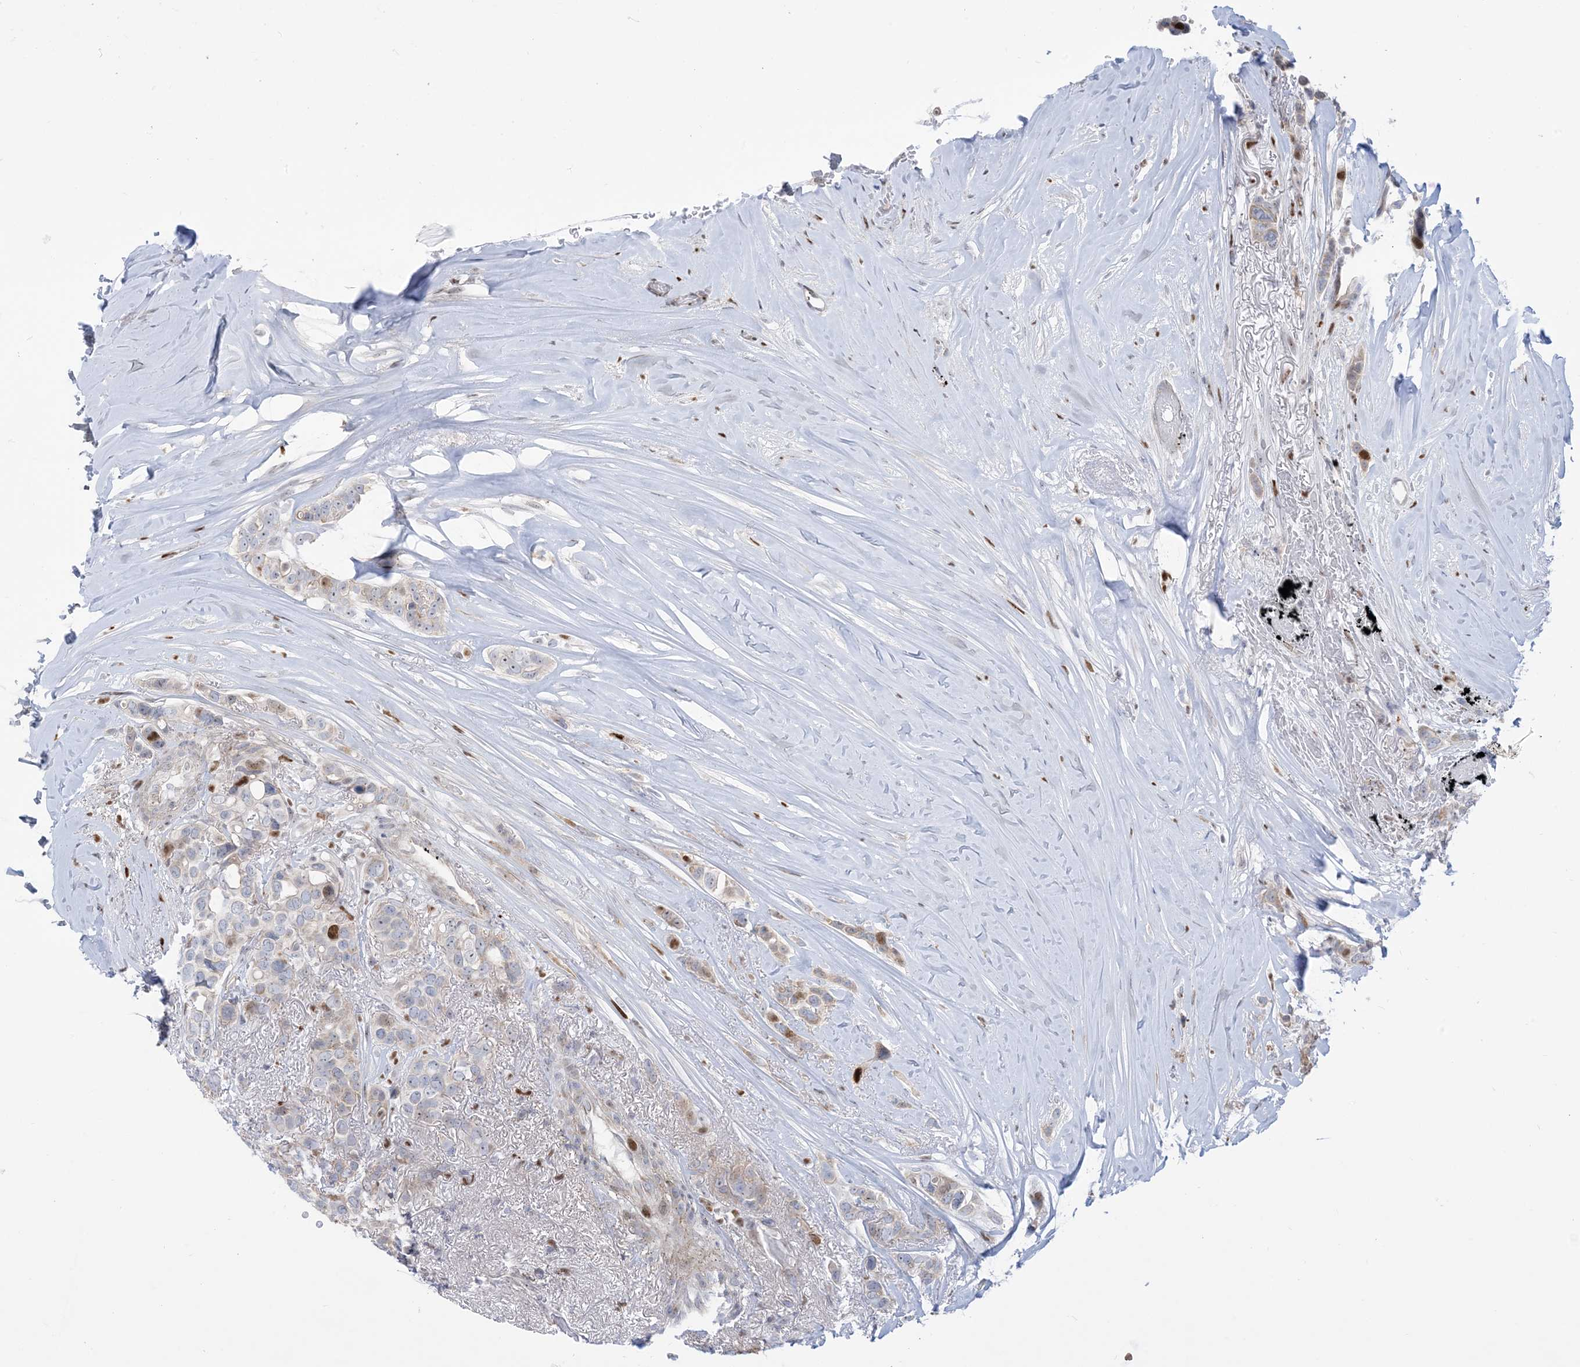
{"staining": {"intensity": "moderate", "quantity": "<25%", "location": "nuclear"}, "tissue": "breast cancer", "cell_type": "Tumor cells", "image_type": "cancer", "snomed": [{"axis": "morphology", "description": "Lobular carcinoma"}, {"axis": "topography", "description": "Breast"}], "caption": "DAB immunohistochemical staining of breast lobular carcinoma reveals moderate nuclear protein staining in about <25% of tumor cells. (DAB (3,3'-diaminobenzidine) = brown stain, brightfield microscopy at high magnification).", "gene": "MARS2", "patient": {"sex": "female", "age": 51}}